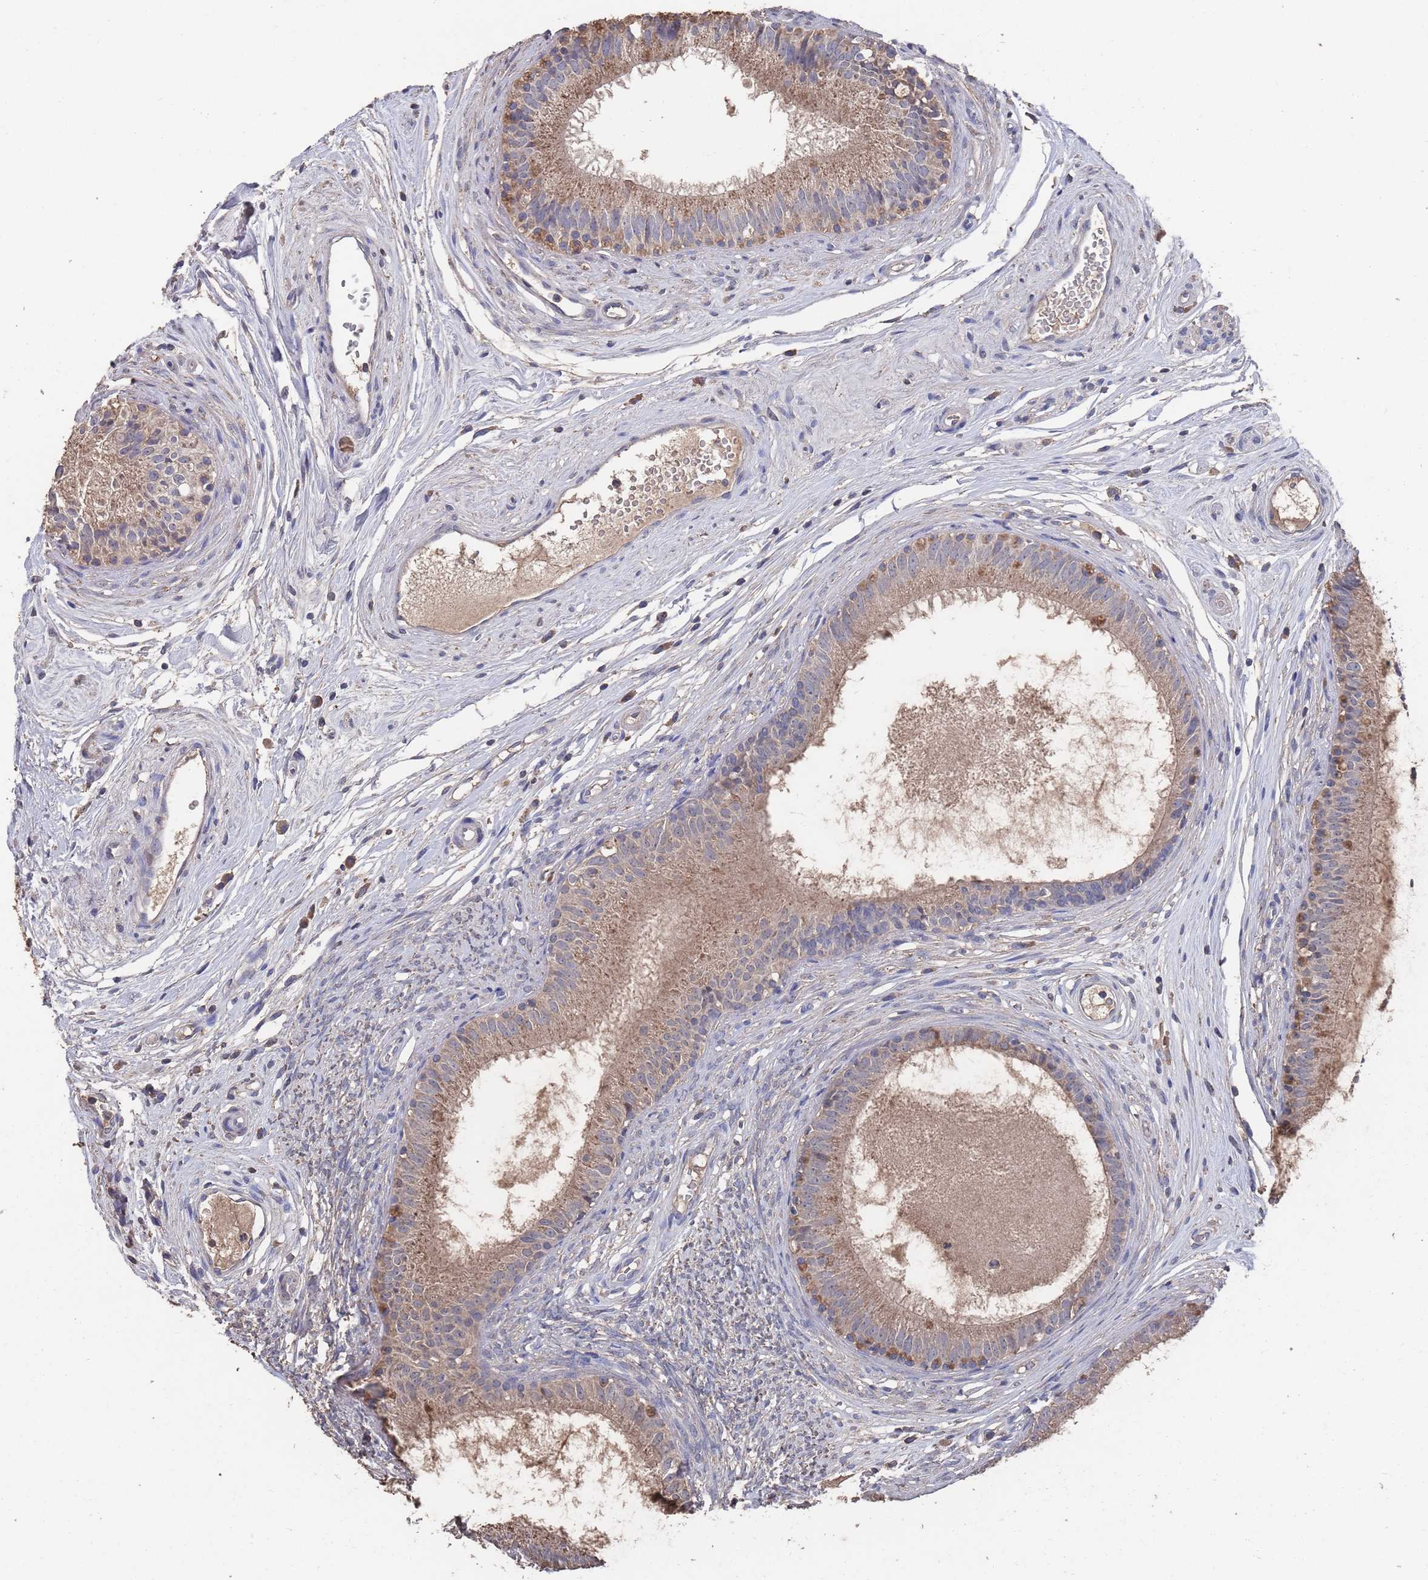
{"staining": {"intensity": "weak", "quantity": "25%-75%", "location": "cytoplasmic/membranous"}, "tissue": "epididymis", "cell_type": "Glandular cells", "image_type": "normal", "snomed": [{"axis": "morphology", "description": "Normal tissue, NOS"}, {"axis": "topography", "description": "Epididymis"}], "caption": "The micrograph demonstrates staining of benign epididymis, revealing weak cytoplasmic/membranous protein positivity (brown color) within glandular cells.", "gene": "BTBD18", "patient": {"sex": "male", "age": 74}}